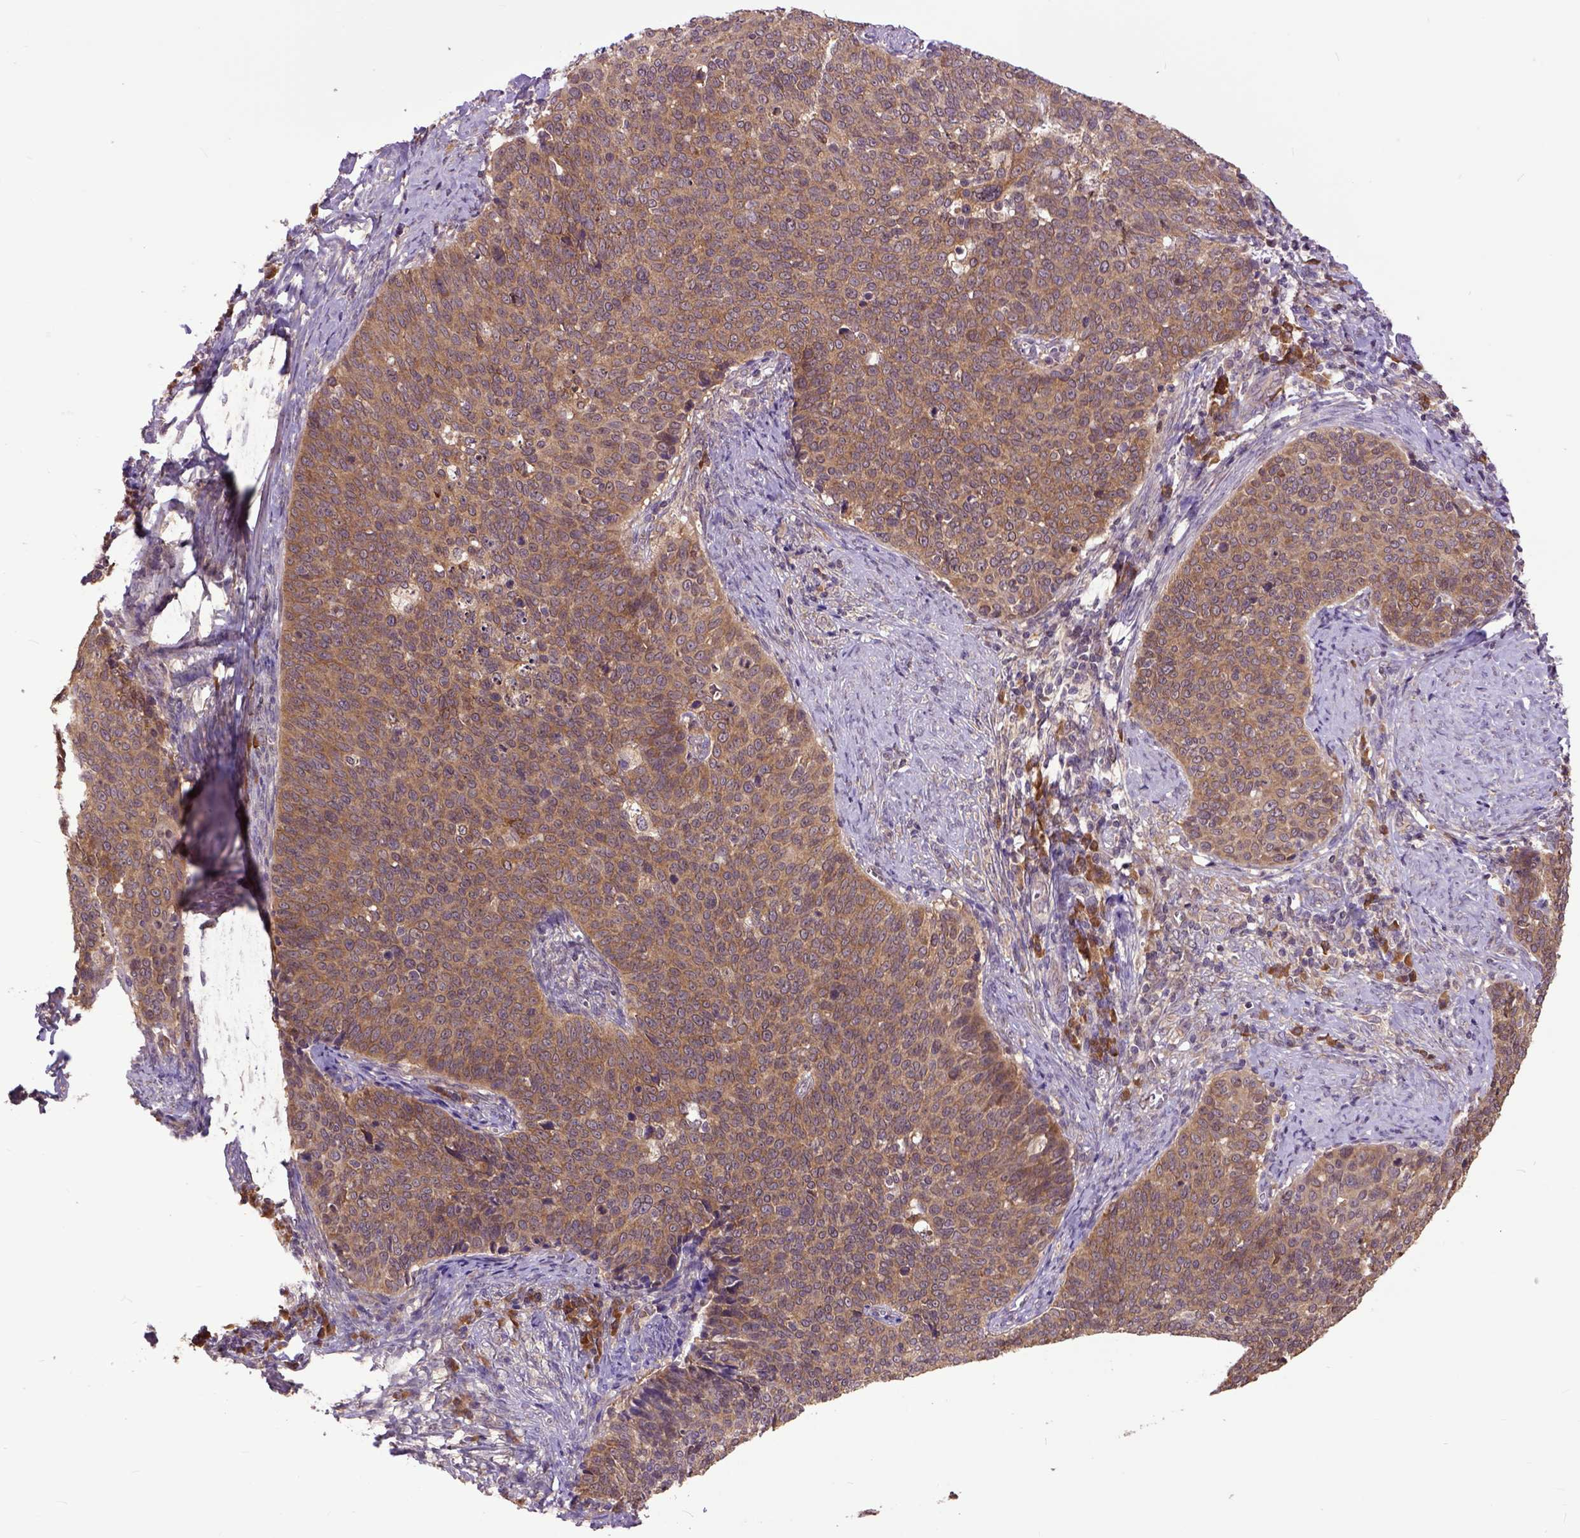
{"staining": {"intensity": "moderate", "quantity": ">75%", "location": "cytoplasmic/membranous"}, "tissue": "cervical cancer", "cell_type": "Tumor cells", "image_type": "cancer", "snomed": [{"axis": "morphology", "description": "Normal tissue, NOS"}, {"axis": "morphology", "description": "Squamous cell carcinoma, NOS"}, {"axis": "topography", "description": "Cervix"}], "caption": "A brown stain labels moderate cytoplasmic/membranous positivity of a protein in human cervical cancer tumor cells.", "gene": "ARL1", "patient": {"sex": "female", "age": 39}}